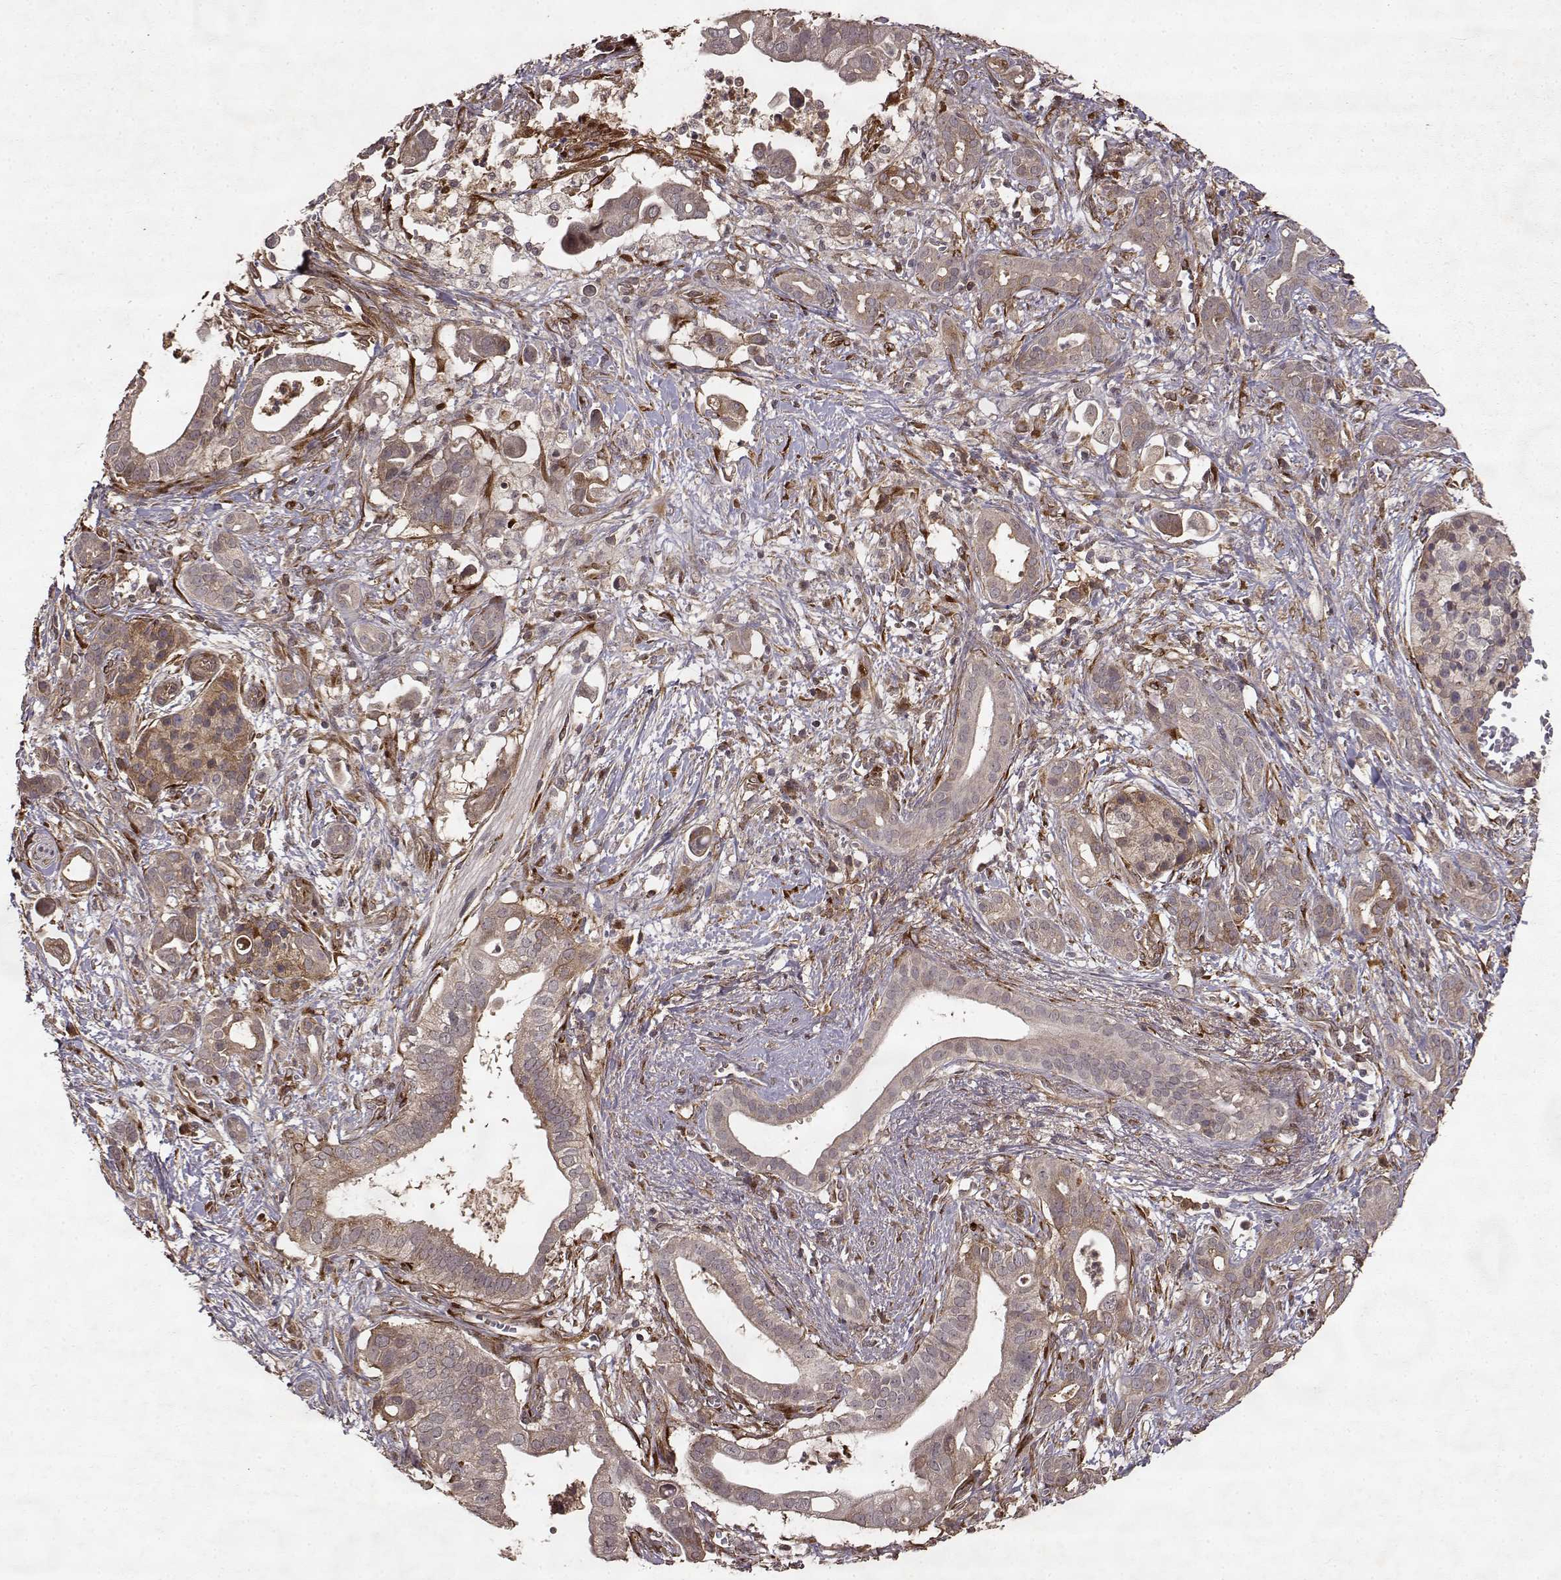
{"staining": {"intensity": "moderate", "quantity": "<25%", "location": "cytoplasmic/membranous"}, "tissue": "pancreatic cancer", "cell_type": "Tumor cells", "image_type": "cancer", "snomed": [{"axis": "morphology", "description": "Adenocarcinoma, NOS"}, {"axis": "topography", "description": "Pancreas"}], "caption": "Adenocarcinoma (pancreatic) stained with a brown dye shows moderate cytoplasmic/membranous positive positivity in about <25% of tumor cells.", "gene": "FSTL1", "patient": {"sex": "male", "age": 61}}